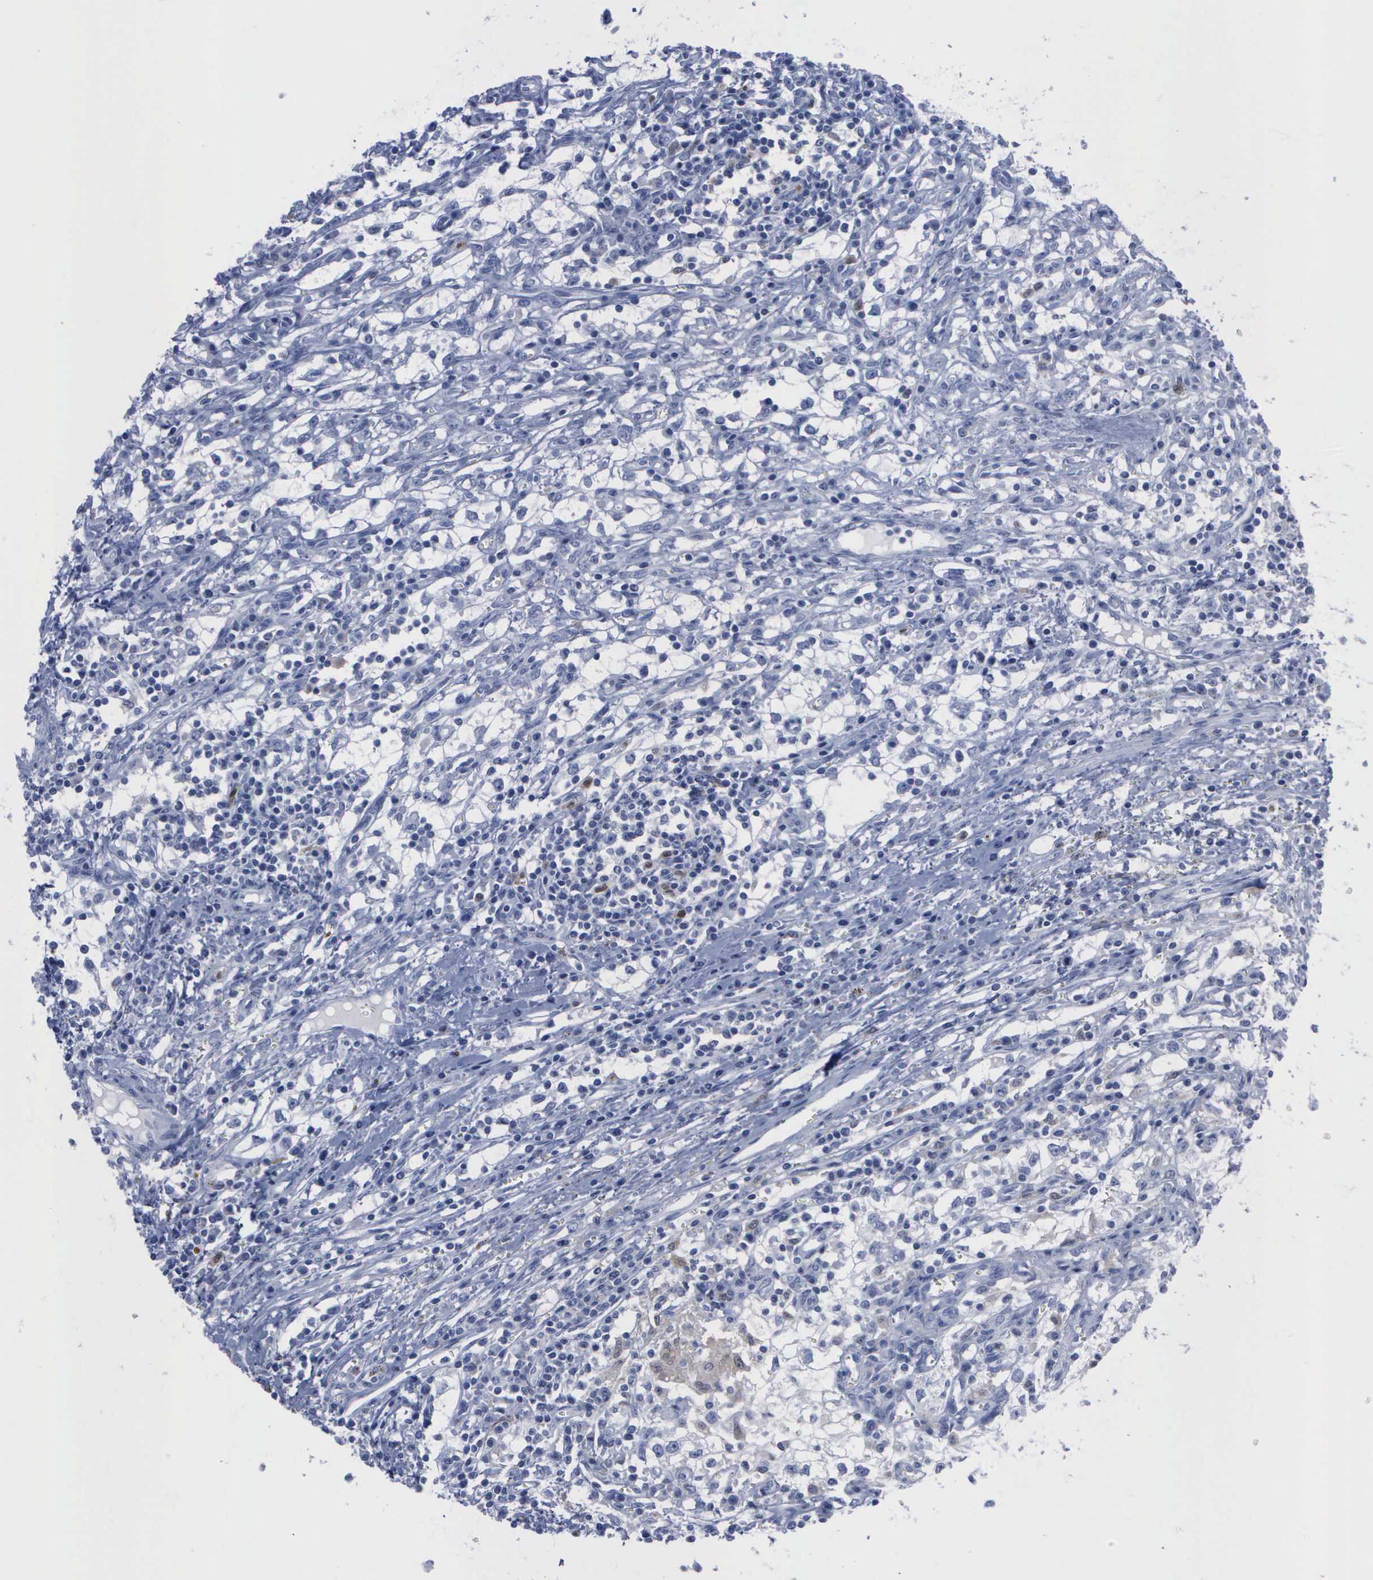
{"staining": {"intensity": "negative", "quantity": "none", "location": "none"}, "tissue": "renal cancer", "cell_type": "Tumor cells", "image_type": "cancer", "snomed": [{"axis": "morphology", "description": "Adenocarcinoma, NOS"}, {"axis": "topography", "description": "Kidney"}], "caption": "The micrograph demonstrates no staining of tumor cells in renal adenocarcinoma.", "gene": "CSTA", "patient": {"sex": "male", "age": 82}}